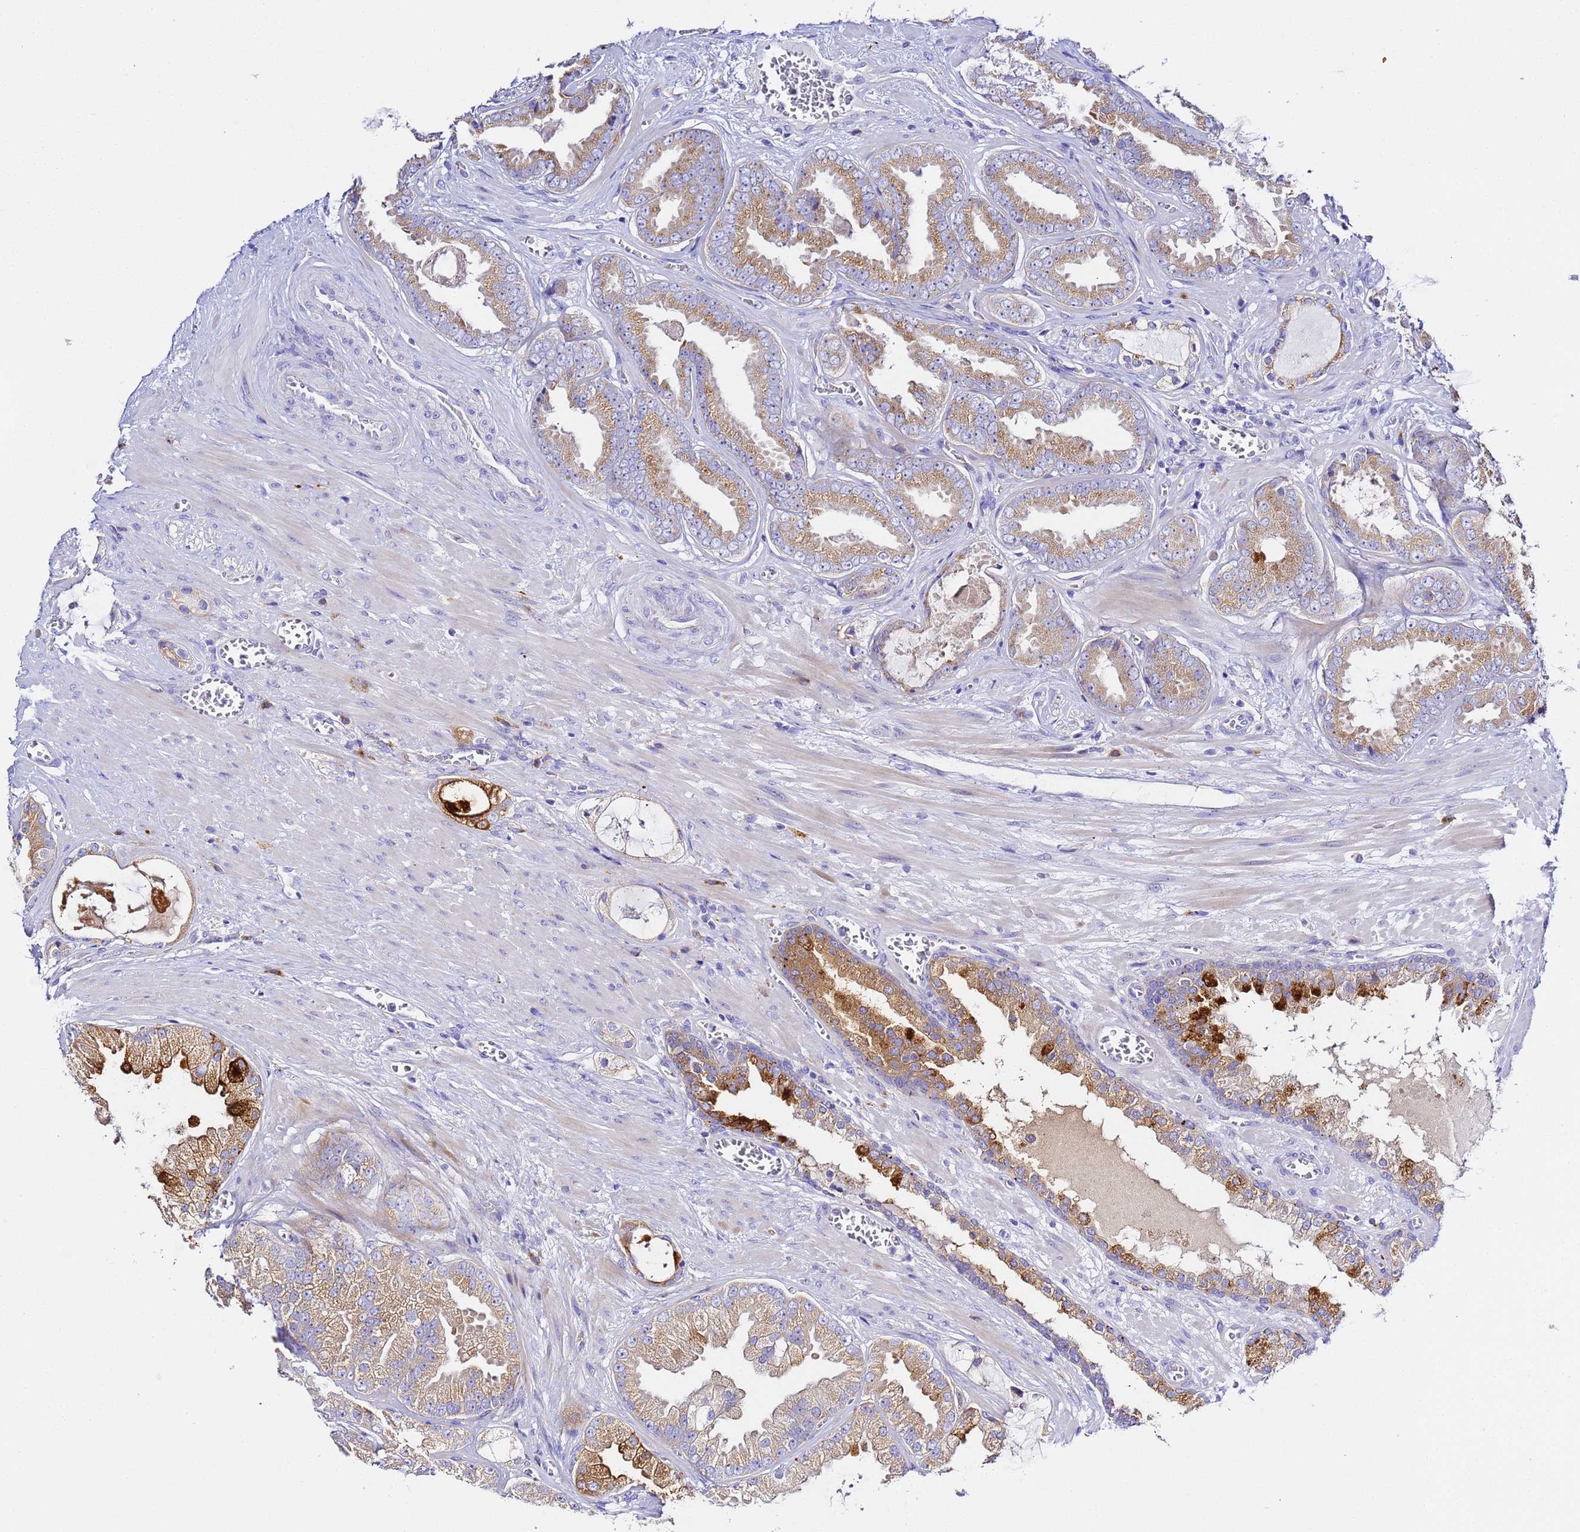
{"staining": {"intensity": "moderate", "quantity": ">75%", "location": "cytoplasmic/membranous"}, "tissue": "prostate cancer", "cell_type": "Tumor cells", "image_type": "cancer", "snomed": [{"axis": "morphology", "description": "Adenocarcinoma, Low grade"}, {"axis": "topography", "description": "Prostate"}], "caption": "Moderate cytoplasmic/membranous staining is present in approximately >75% of tumor cells in adenocarcinoma (low-grade) (prostate).", "gene": "VTI1B", "patient": {"sex": "male", "age": 57}}